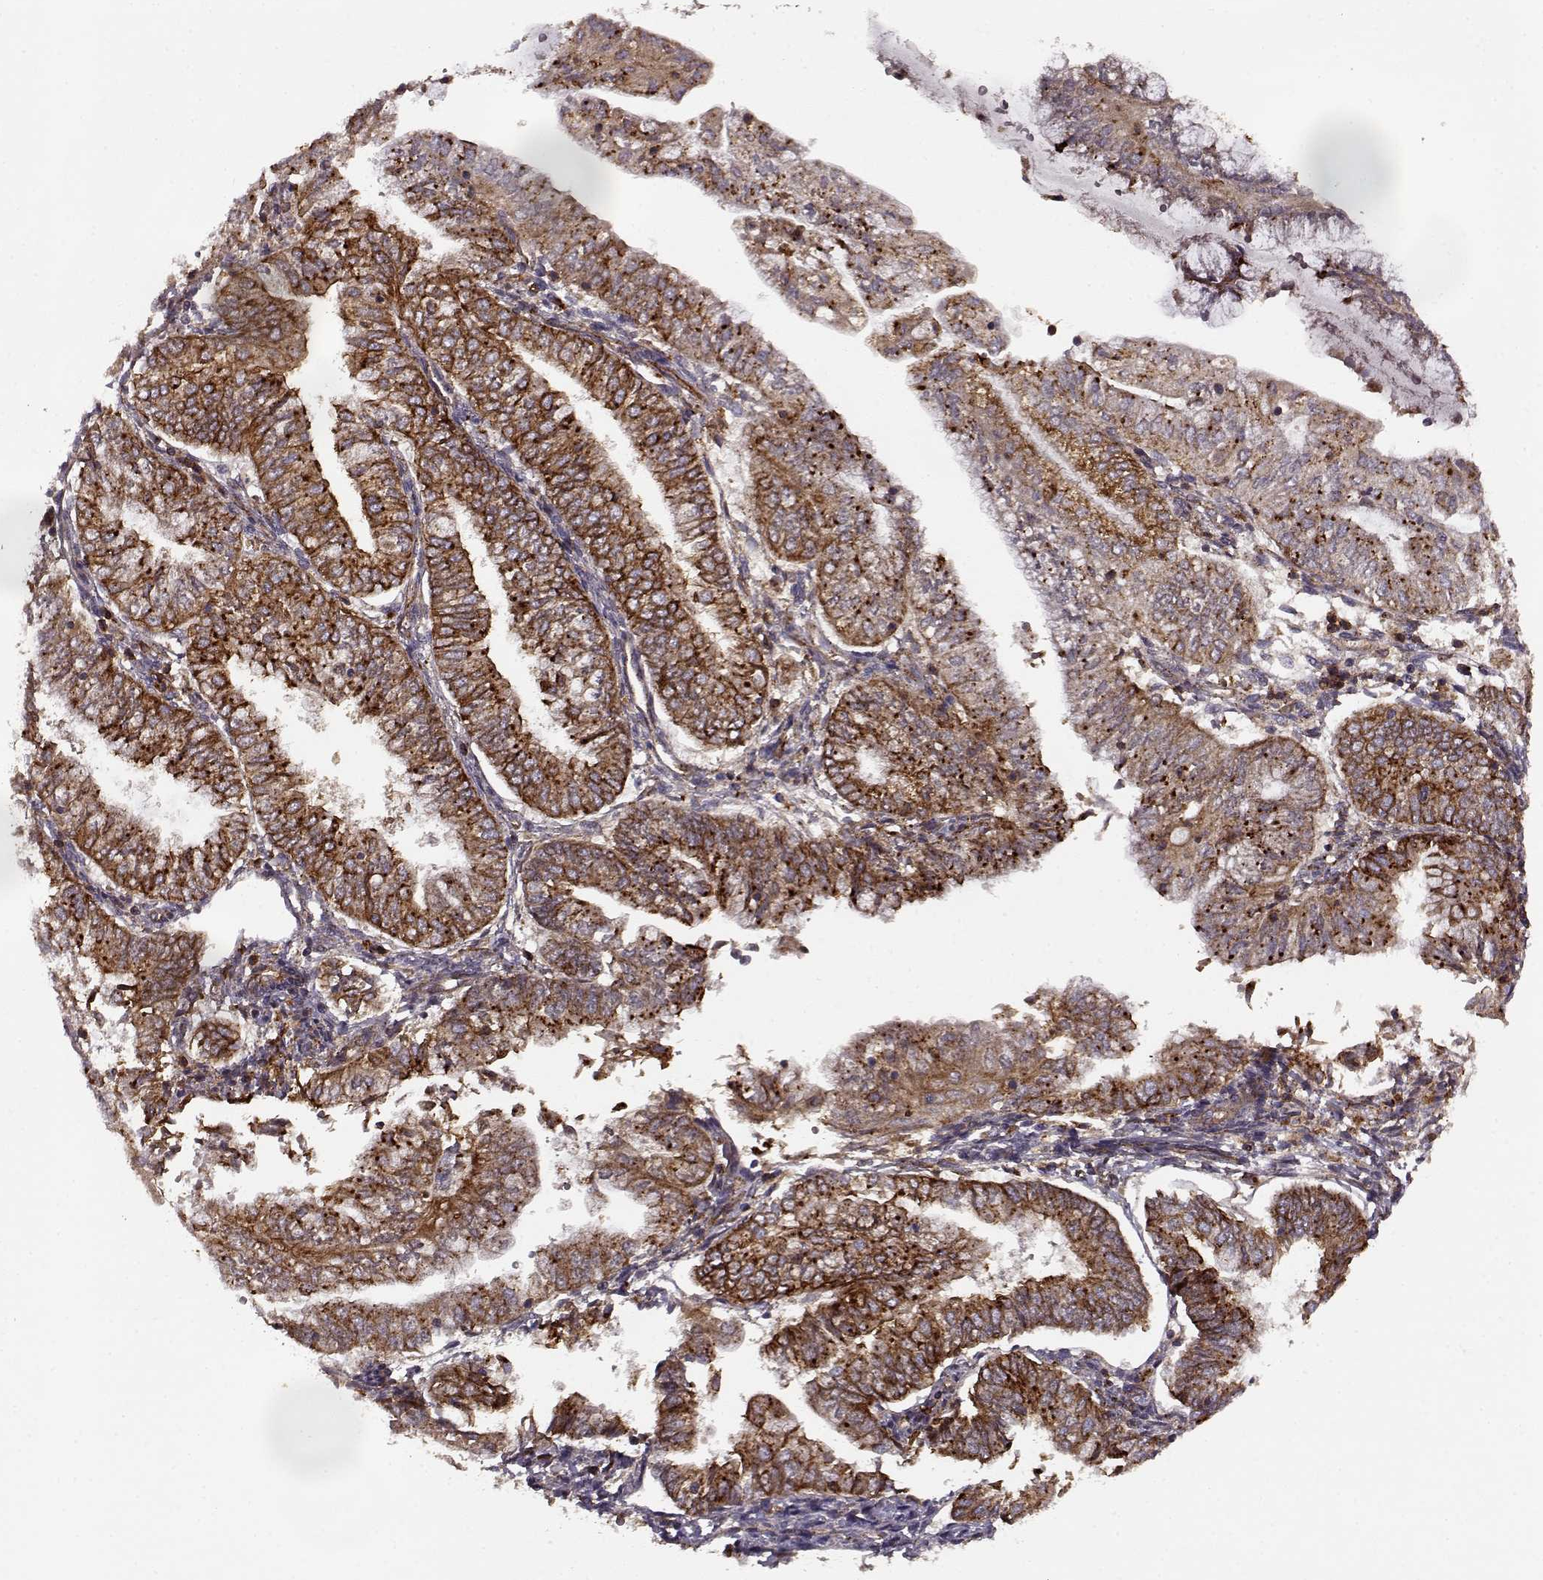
{"staining": {"intensity": "strong", "quantity": ">75%", "location": "cytoplasmic/membranous"}, "tissue": "endometrial cancer", "cell_type": "Tumor cells", "image_type": "cancer", "snomed": [{"axis": "morphology", "description": "Adenocarcinoma, NOS"}, {"axis": "topography", "description": "Endometrium"}], "caption": "Protein staining by immunohistochemistry displays strong cytoplasmic/membranous expression in approximately >75% of tumor cells in endometrial cancer.", "gene": "IFRD2", "patient": {"sex": "female", "age": 55}}